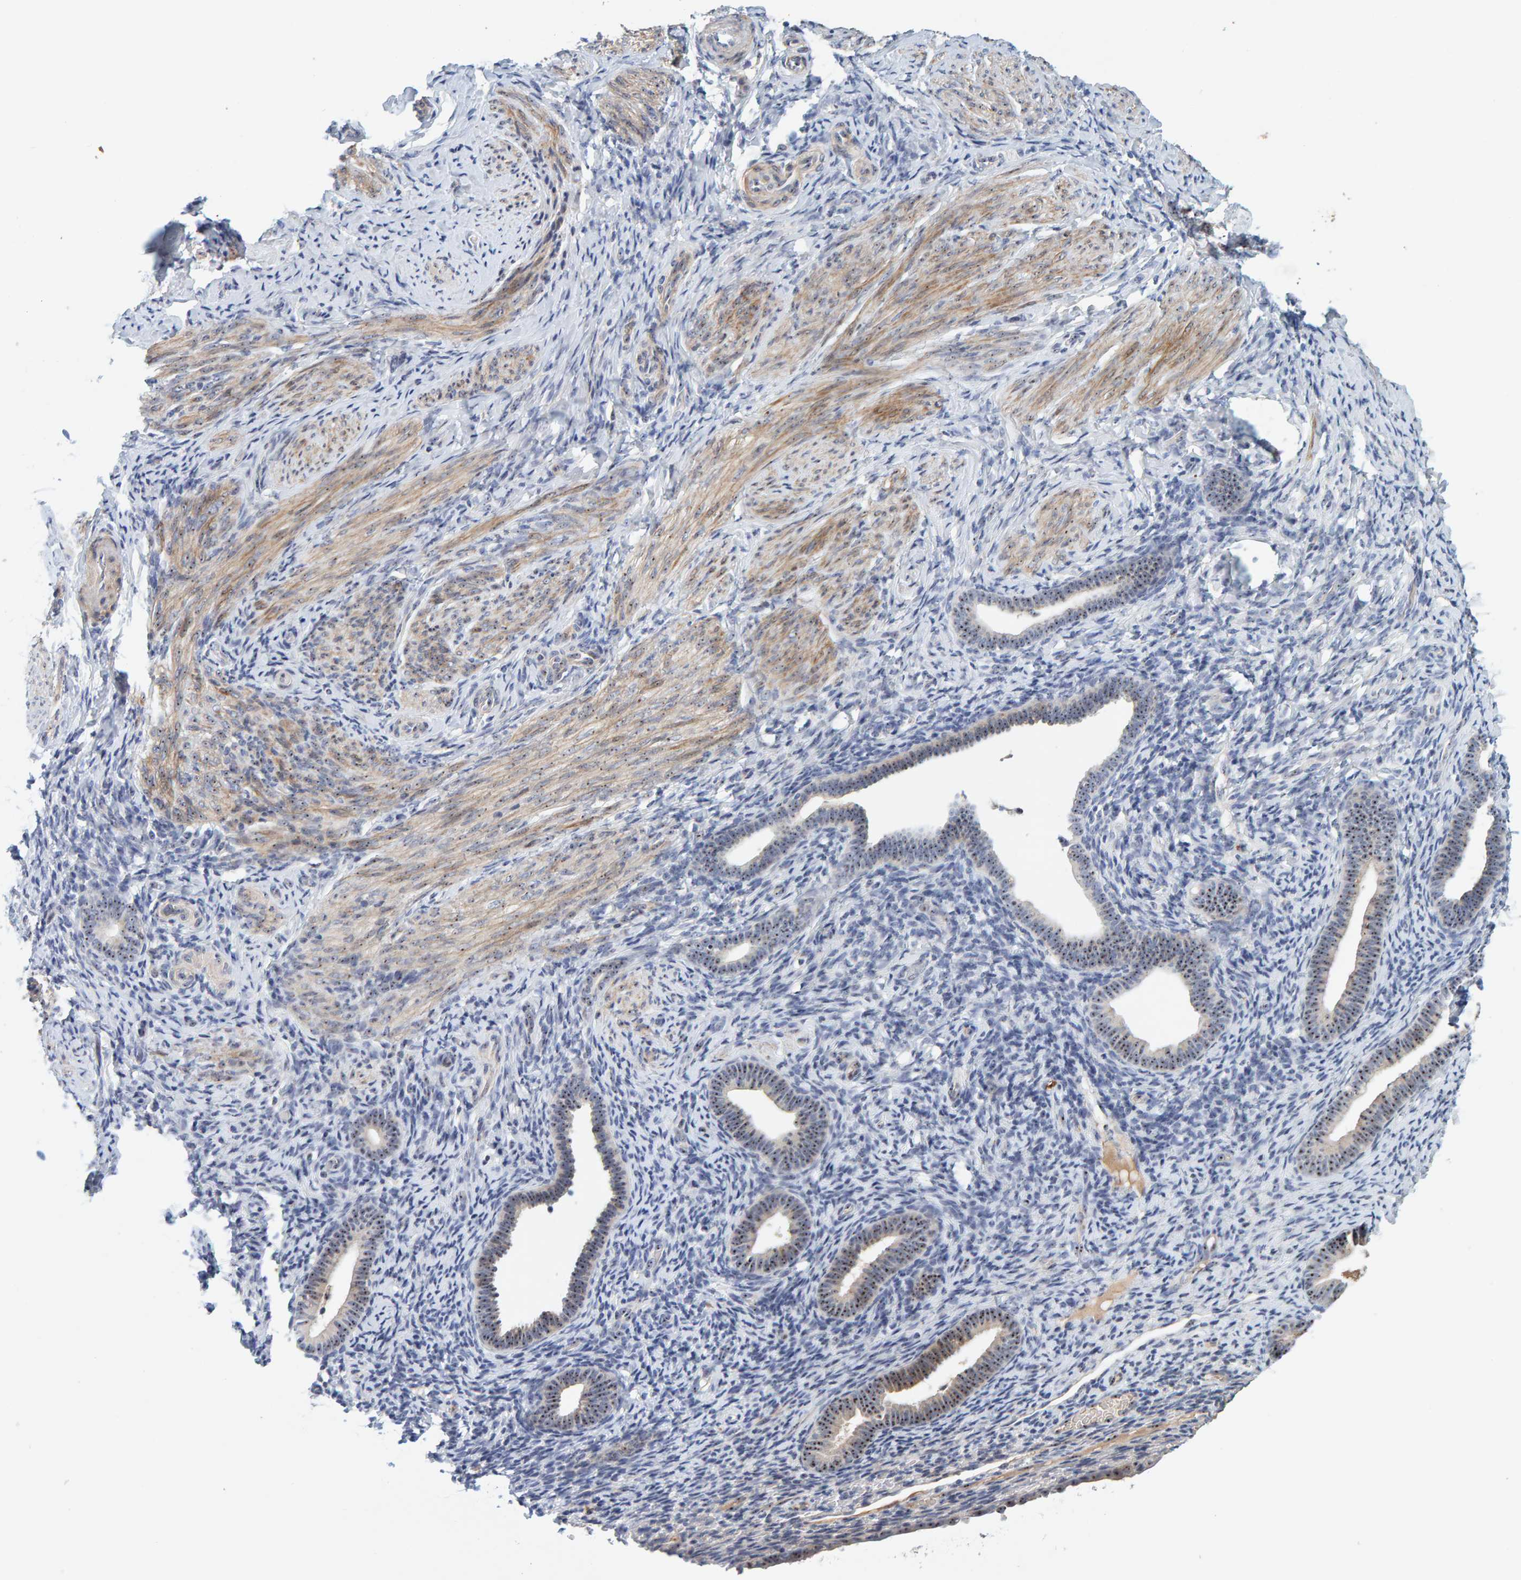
{"staining": {"intensity": "negative", "quantity": "none", "location": "none"}, "tissue": "endometrium", "cell_type": "Cells in endometrial stroma", "image_type": "normal", "snomed": [{"axis": "morphology", "description": "Normal tissue, NOS"}, {"axis": "topography", "description": "Endometrium"}], "caption": "This is an IHC photomicrograph of normal human endometrium. There is no staining in cells in endometrial stroma.", "gene": "NOL11", "patient": {"sex": "female", "age": 51}}